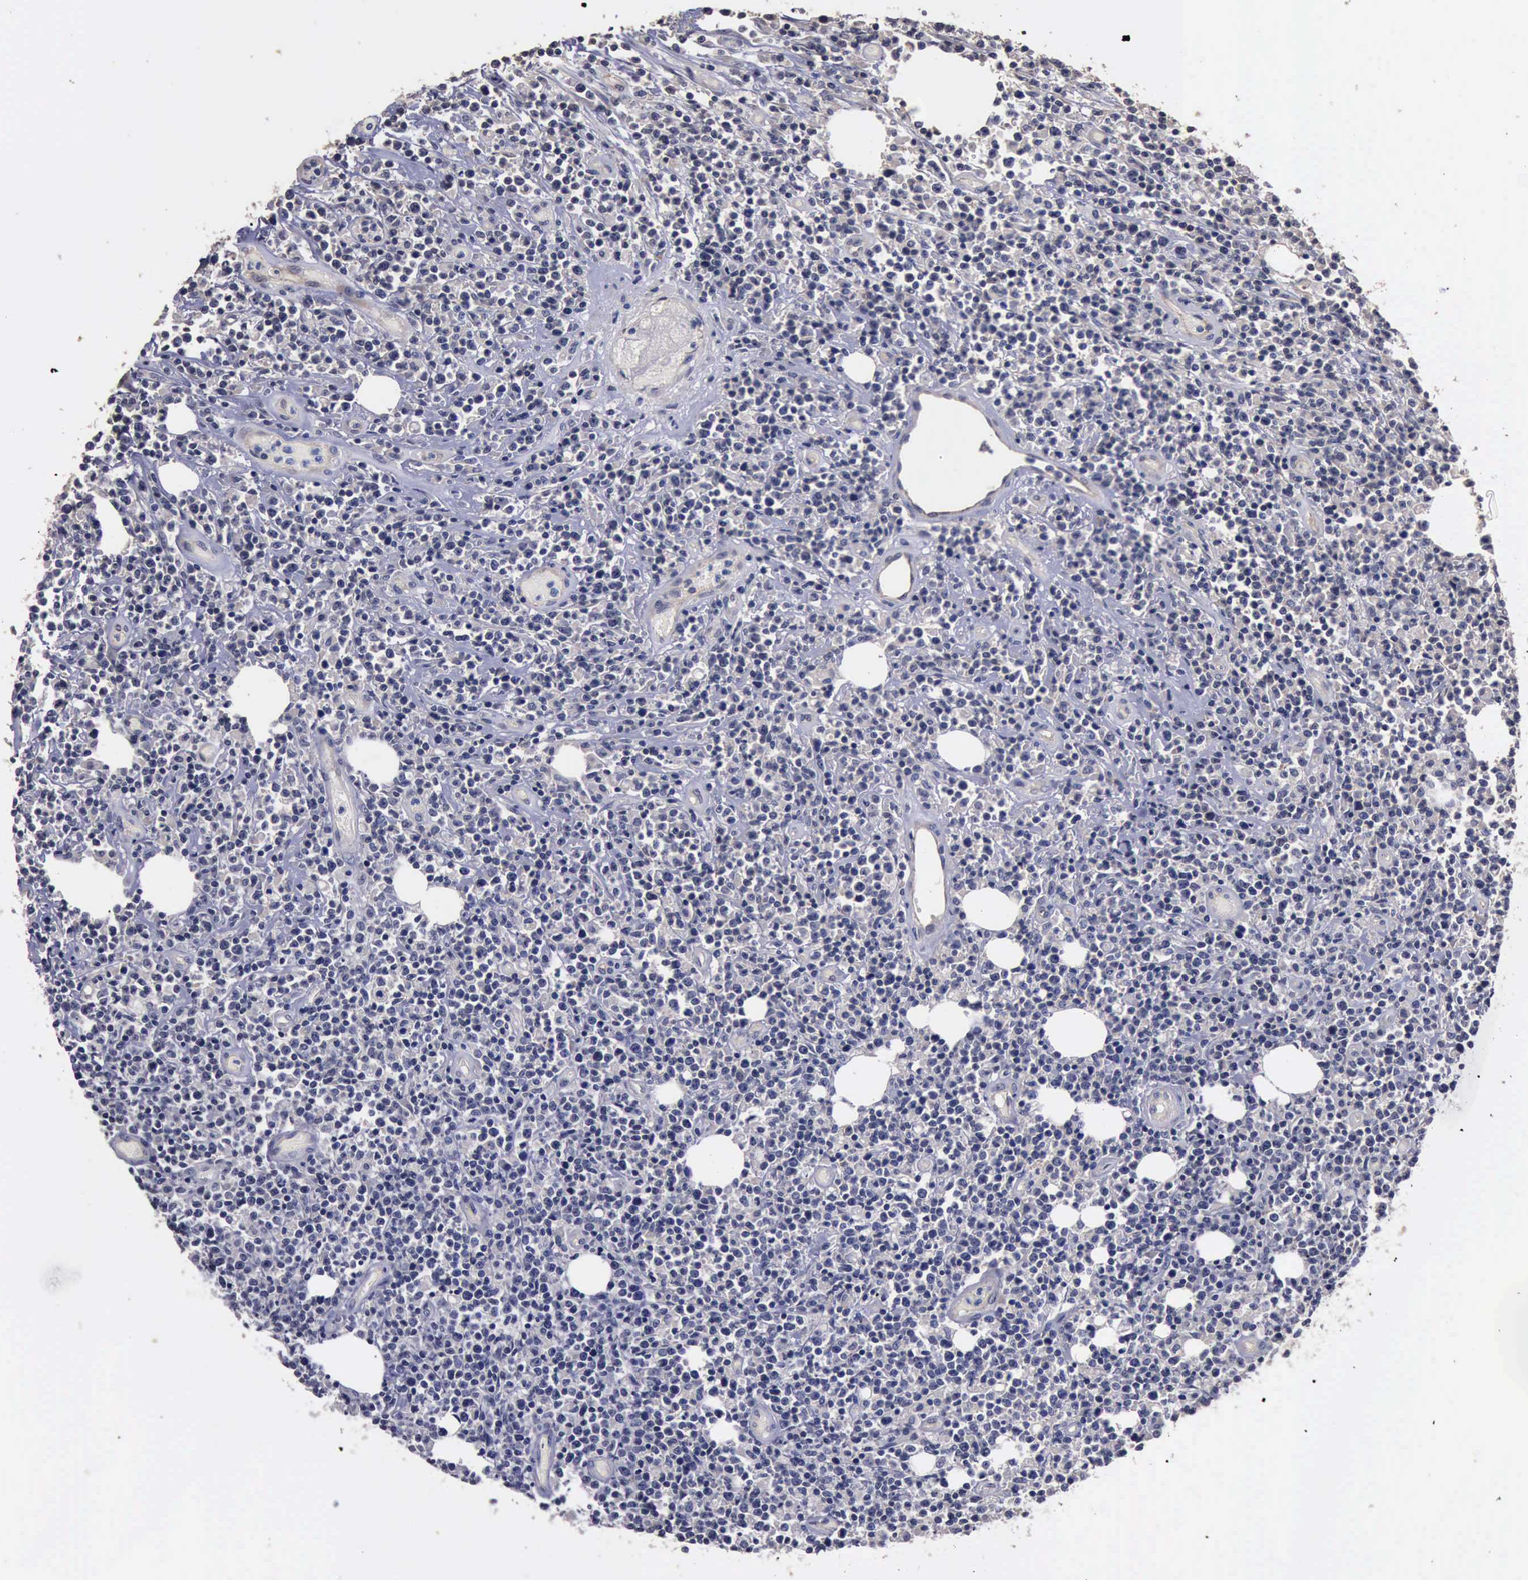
{"staining": {"intensity": "negative", "quantity": "none", "location": "none"}, "tissue": "lymphoma", "cell_type": "Tumor cells", "image_type": "cancer", "snomed": [{"axis": "morphology", "description": "Malignant lymphoma, non-Hodgkin's type, High grade"}, {"axis": "topography", "description": "Colon"}], "caption": "An image of lymphoma stained for a protein demonstrates no brown staining in tumor cells.", "gene": "CRKL", "patient": {"sex": "male", "age": 82}}